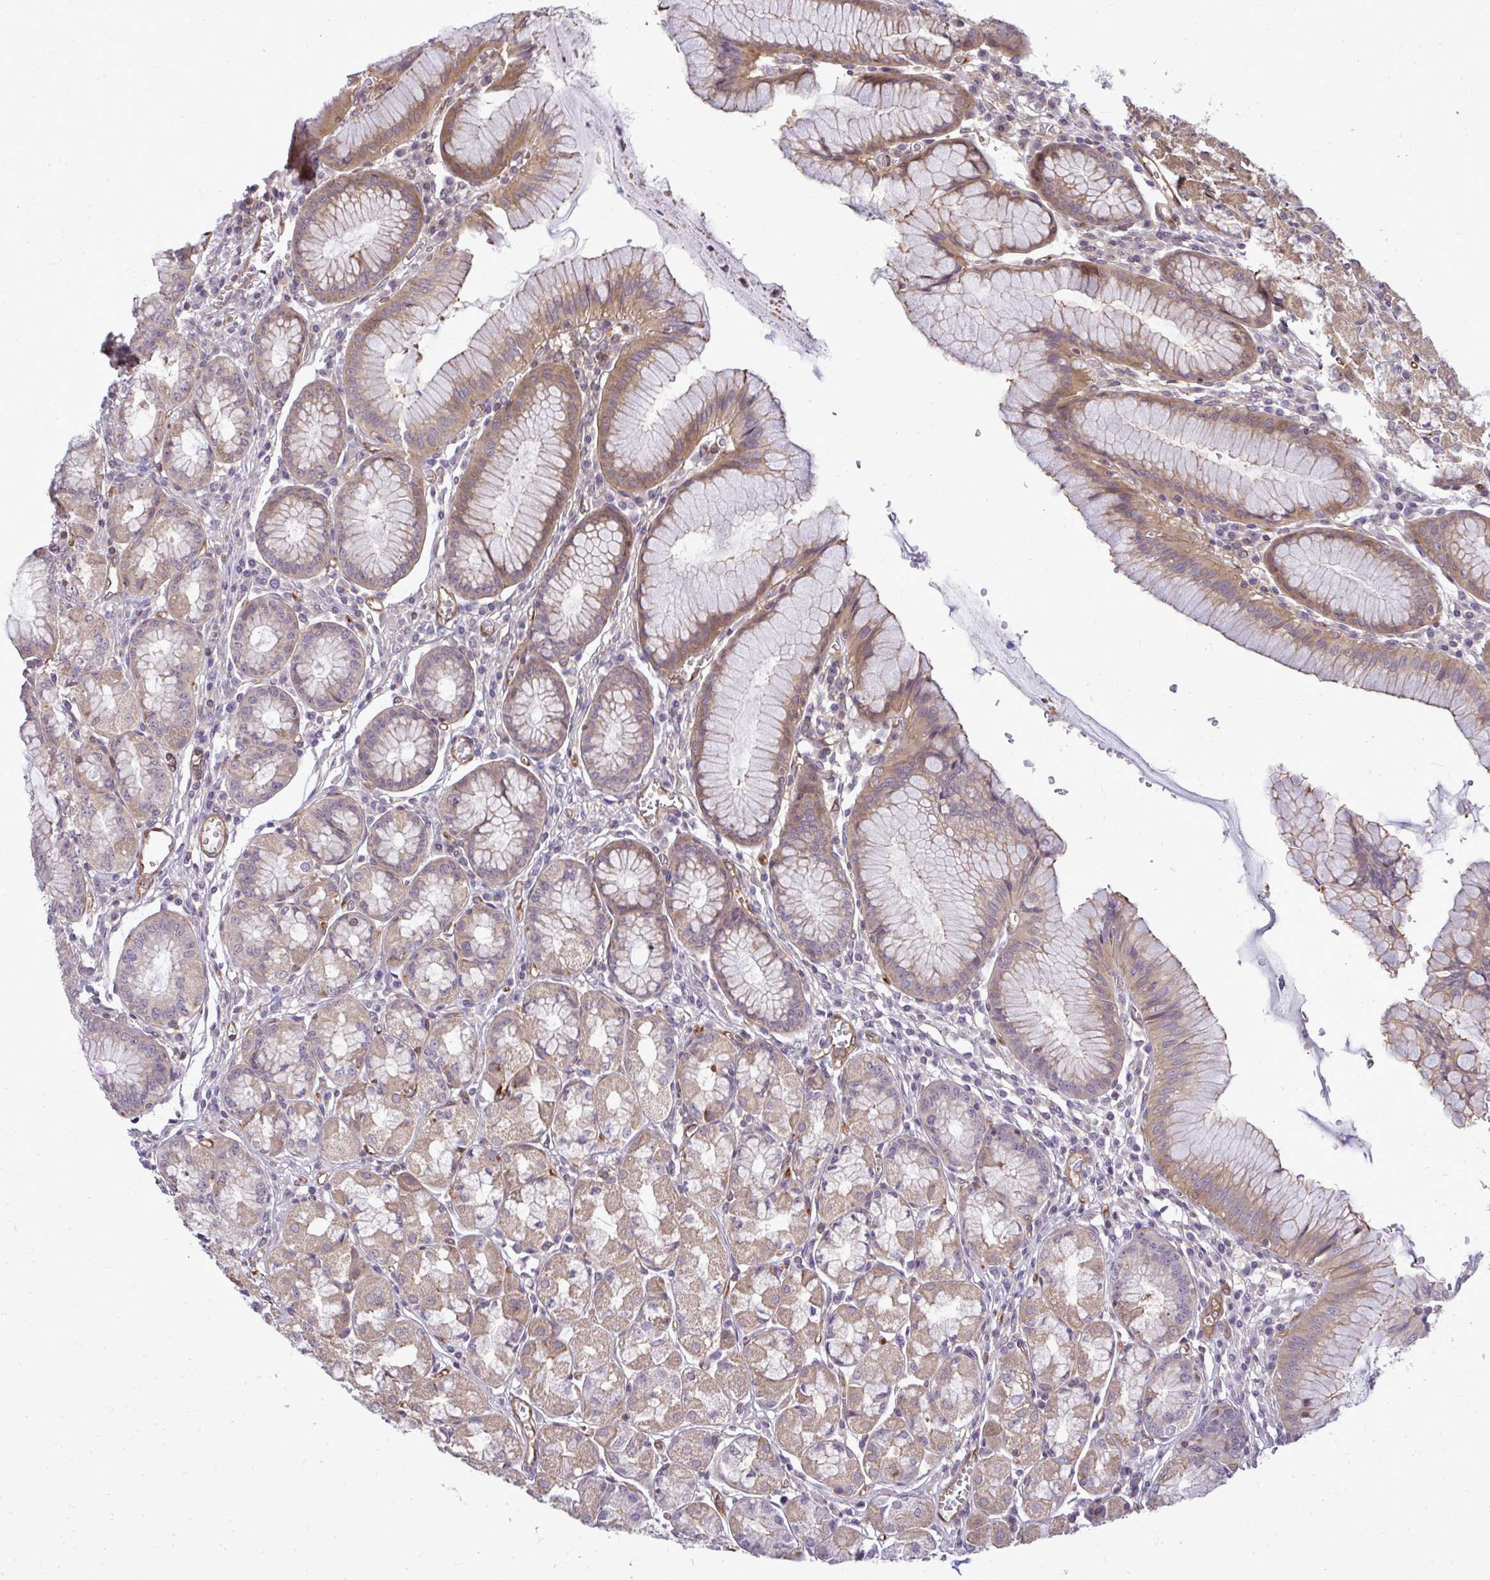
{"staining": {"intensity": "moderate", "quantity": "25%-75%", "location": "cytoplasmic/membranous"}, "tissue": "stomach", "cell_type": "Glandular cells", "image_type": "normal", "snomed": [{"axis": "morphology", "description": "Normal tissue, NOS"}, {"axis": "topography", "description": "Stomach"}], "caption": "Protein staining demonstrates moderate cytoplasmic/membranous positivity in approximately 25%-75% of glandular cells in unremarkable stomach.", "gene": "FUT10", "patient": {"sex": "male", "age": 55}}